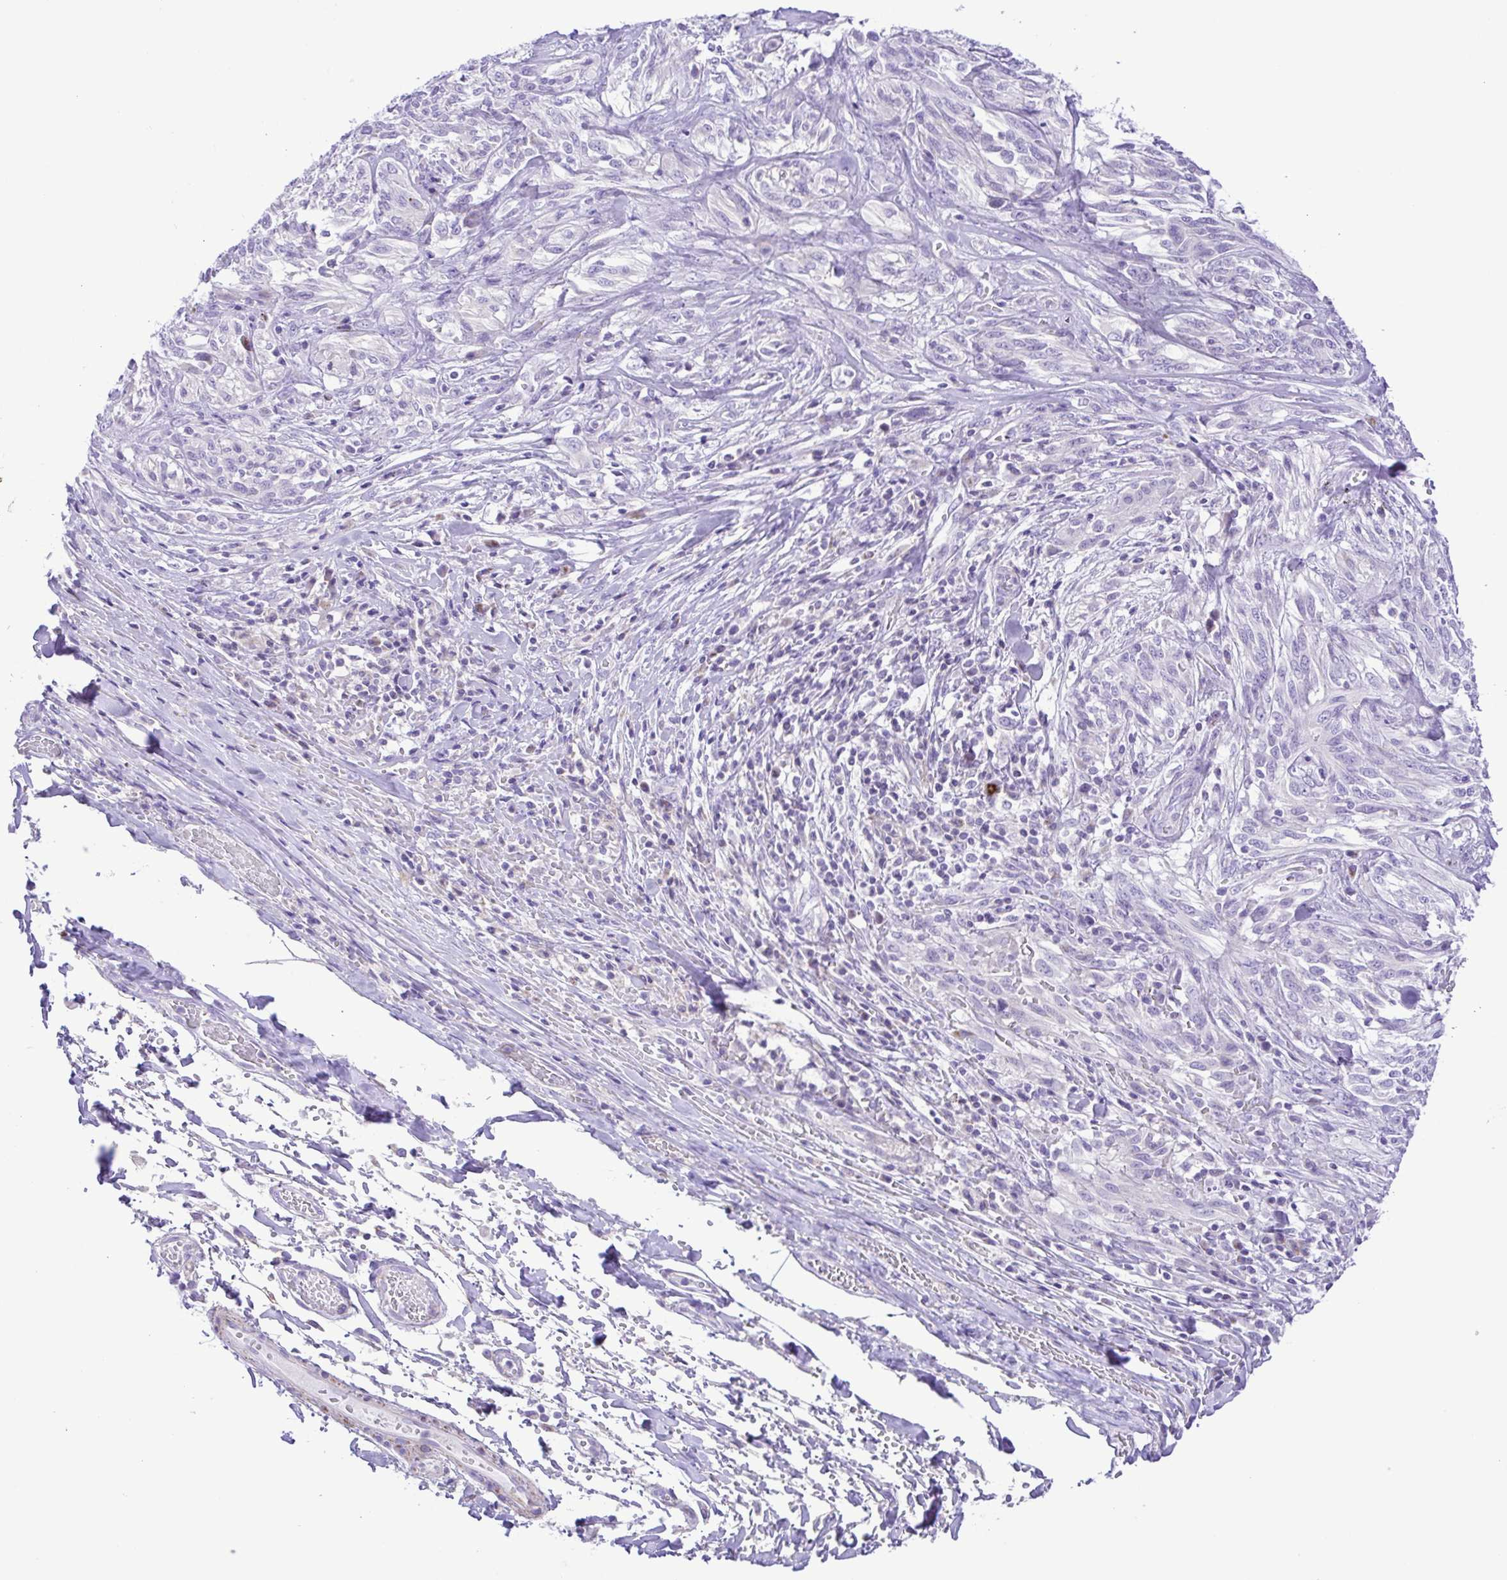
{"staining": {"intensity": "negative", "quantity": "none", "location": "none"}, "tissue": "melanoma", "cell_type": "Tumor cells", "image_type": "cancer", "snomed": [{"axis": "morphology", "description": "Malignant melanoma, NOS"}, {"axis": "topography", "description": "Skin"}], "caption": "Immunohistochemical staining of malignant melanoma displays no significant expression in tumor cells.", "gene": "SYT1", "patient": {"sex": "female", "age": 91}}